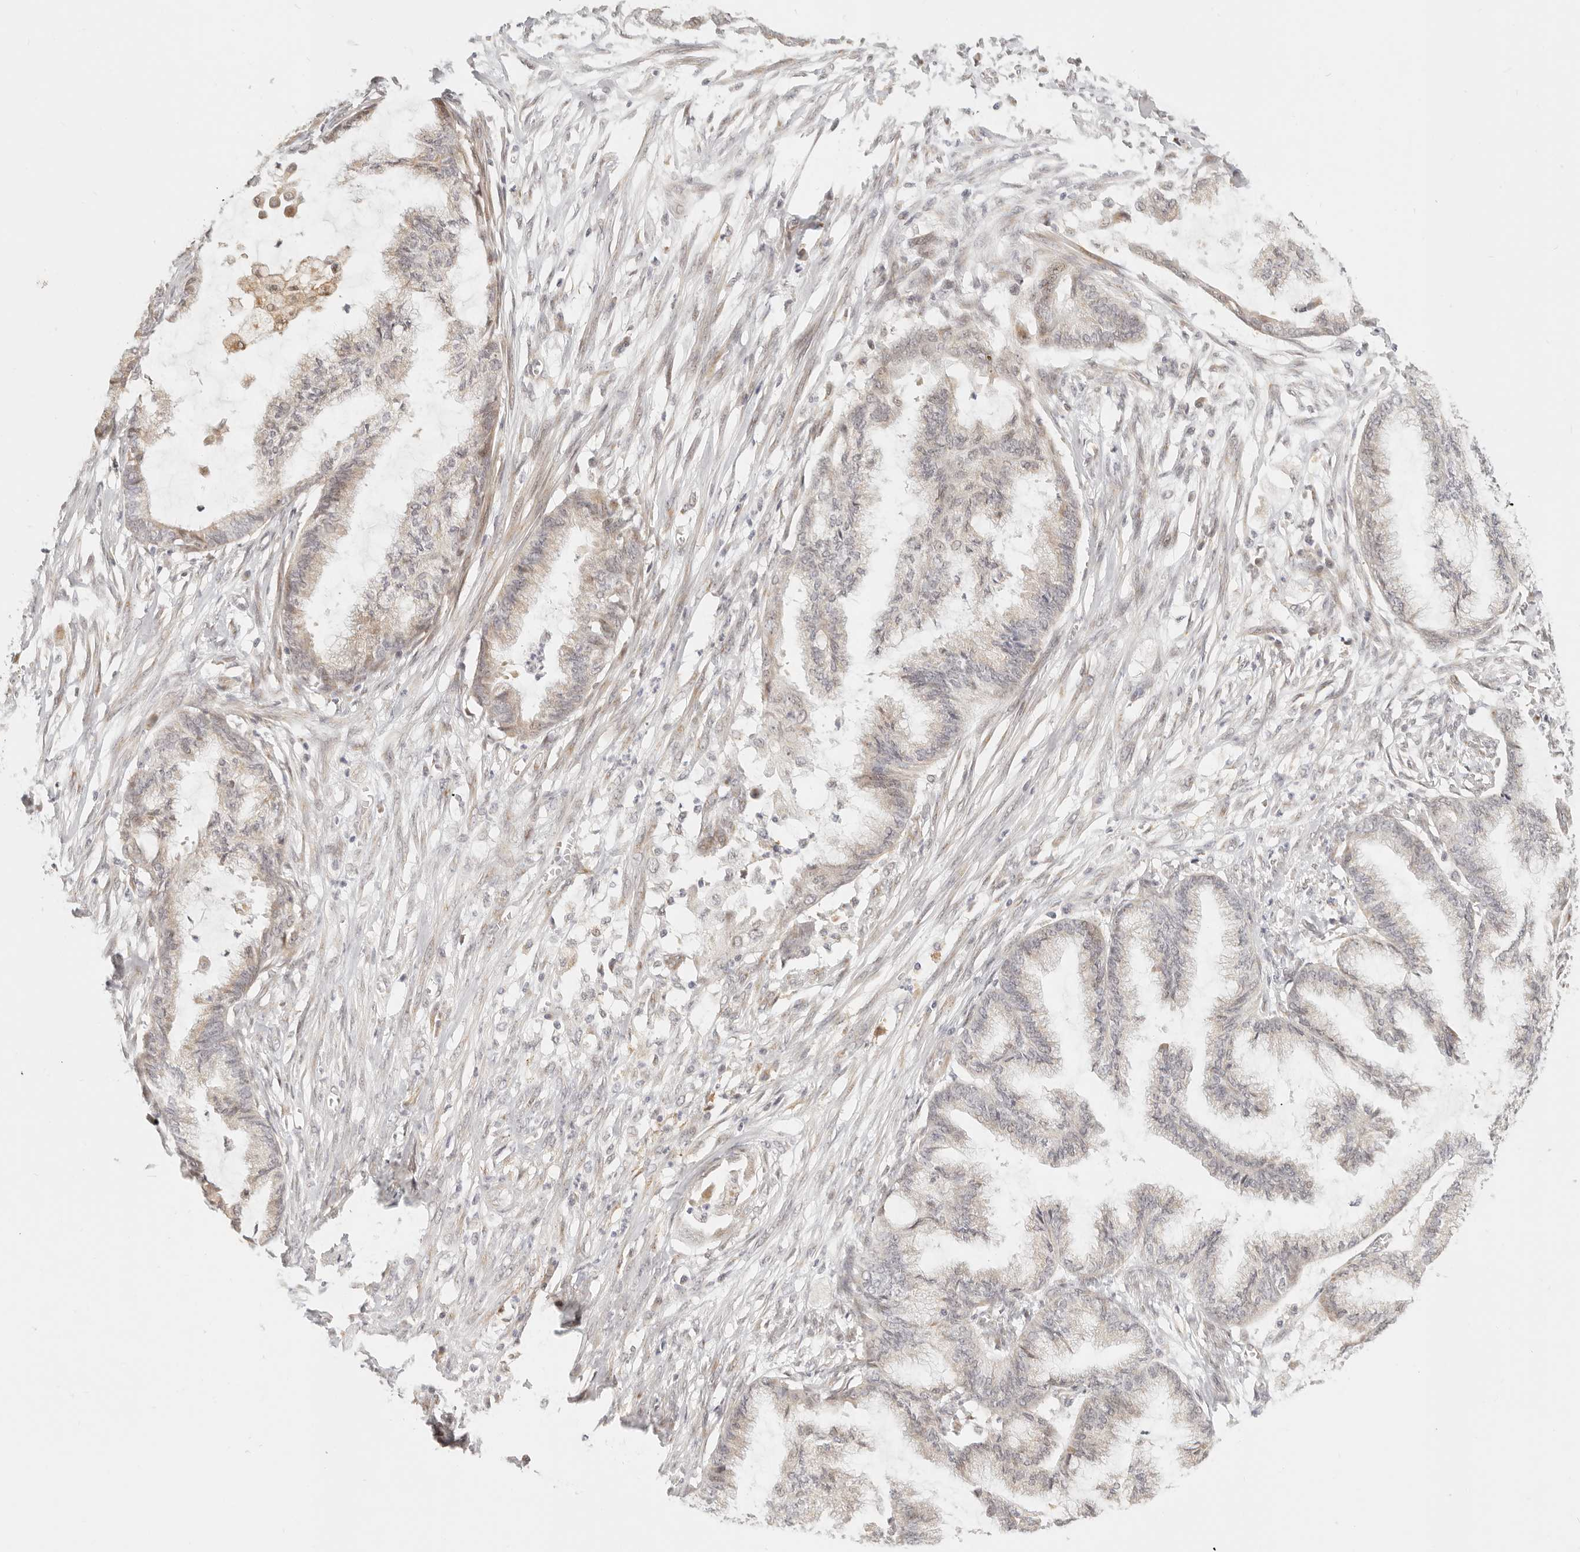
{"staining": {"intensity": "weak", "quantity": "<25%", "location": "cytoplasmic/membranous"}, "tissue": "endometrial cancer", "cell_type": "Tumor cells", "image_type": "cancer", "snomed": [{"axis": "morphology", "description": "Adenocarcinoma, NOS"}, {"axis": "topography", "description": "Endometrium"}], "caption": "Tumor cells show no significant expression in endometrial cancer.", "gene": "FAM20B", "patient": {"sex": "female", "age": 86}}